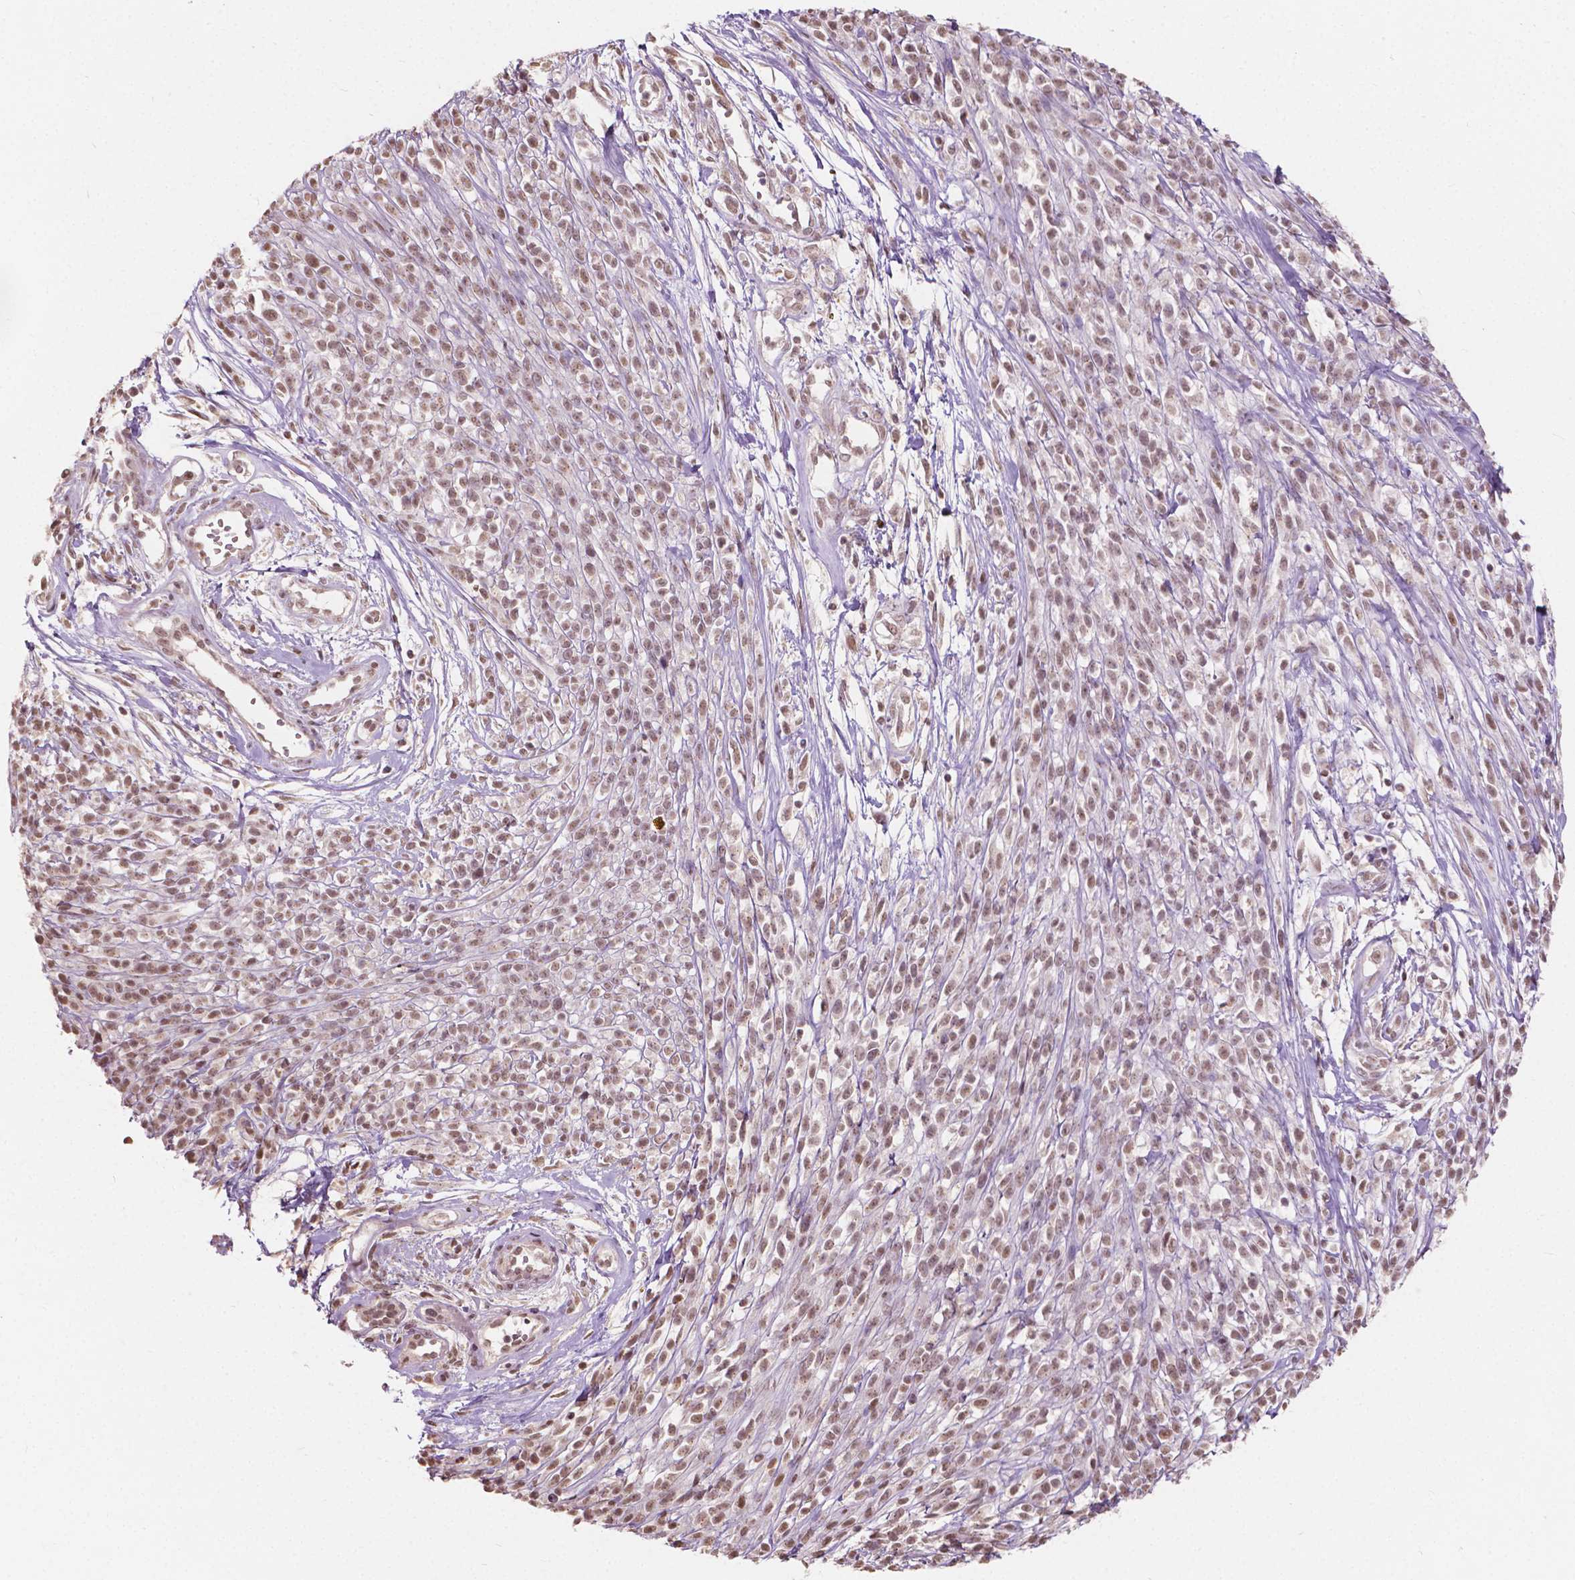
{"staining": {"intensity": "weak", "quantity": ">75%", "location": "nuclear"}, "tissue": "melanoma", "cell_type": "Tumor cells", "image_type": "cancer", "snomed": [{"axis": "morphology", "description": "Malignant melanoma, NOS"}, {"axis": "topography", "description": "Skin"}, {"axis": "topography", "description": "Skin of trunk"}], "caption": "DAB (3,3'-diaminobenzidine) immunohistochemical staining of human malignant melanoma exhibits weak nuclear protein expression in approximately >75% of tumor cells. Nuclei are stained in blue.", "gene": "HOXA10", "patient": {"sex": "male", "age": 74}}